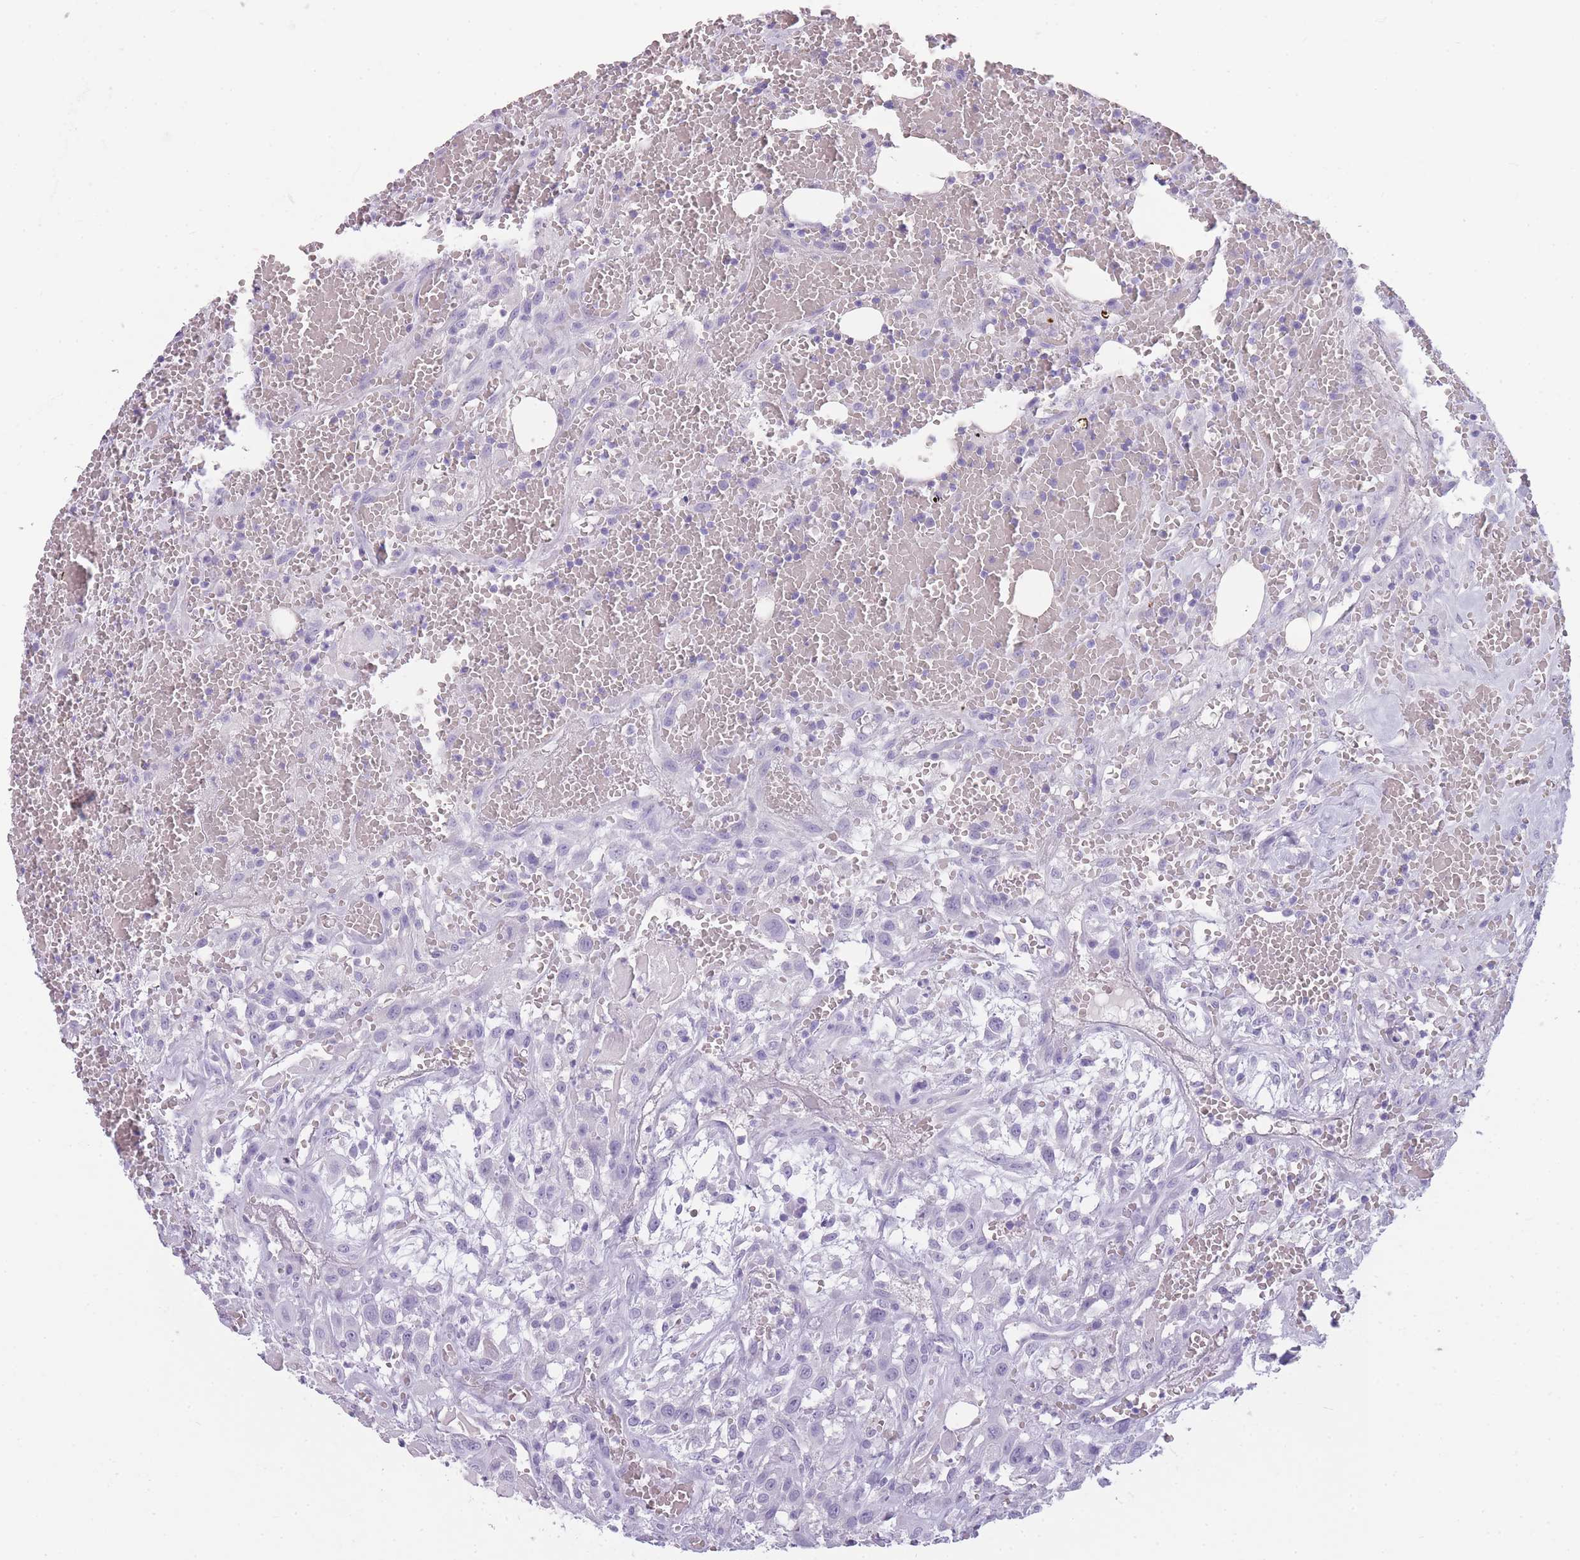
{"staining": {"intensity": "negative", "quantity": "none", "location": "none"}, "tissue": "head and neck cancer", "cell_type": "Tumor cells", "image_type": "cancer", "snomed": [{"axis": "morphology", "description": "Squamous cell carcinoma, NOS"}, {"axis": "topography", "description": "Head-Neck"}], "caption": "Protein analysis of head and neck squamous cell carcinoma reveals no significant expression in tumor cells. (DAB IHC, high magnification).", "gene": "TCP11", "patient": {"sex": "male", "age": 81}}